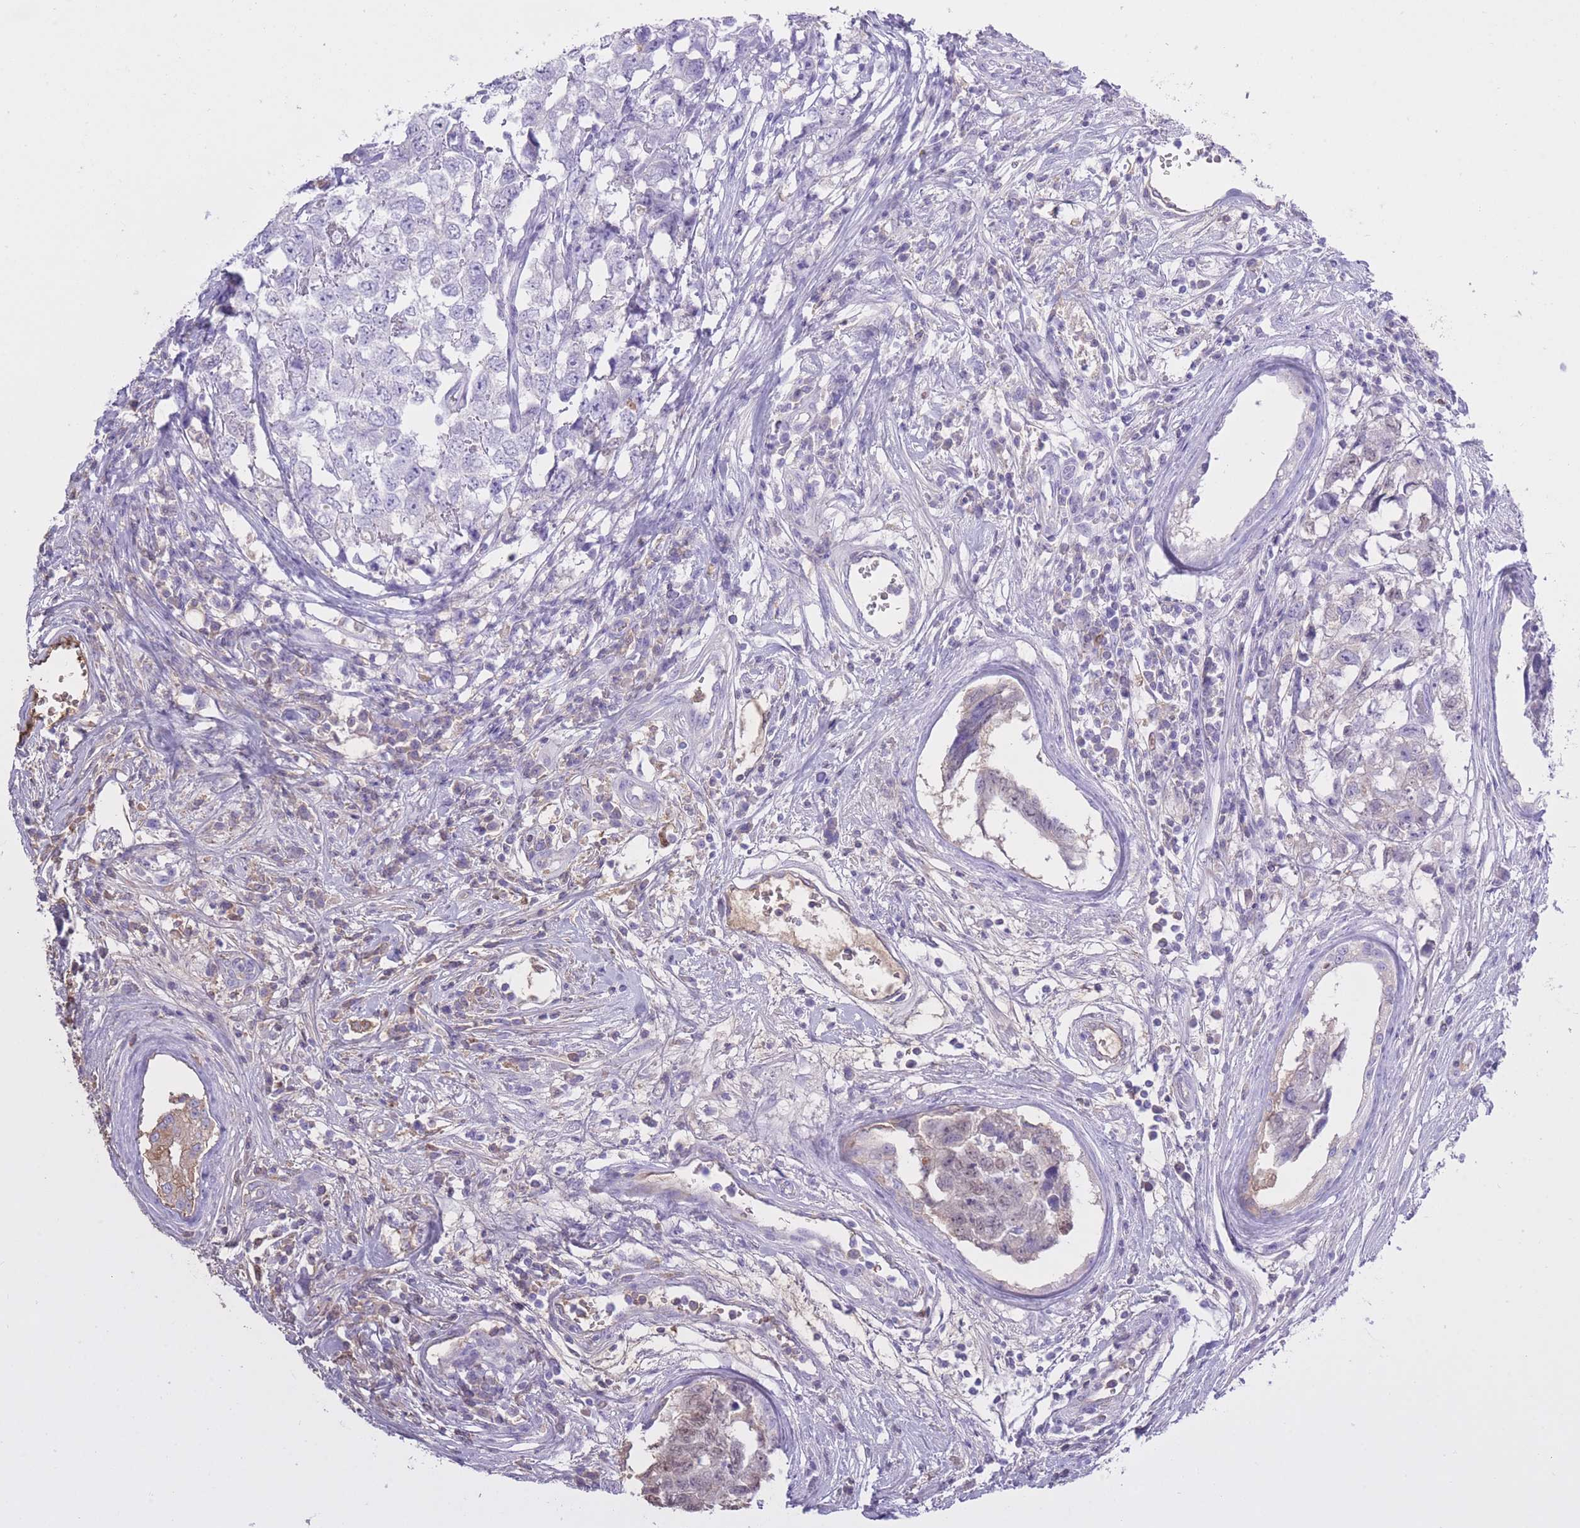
{"staining": {"intensity": "weak", "quantity": "25%-75%", "location": "cytoplasmic/membranous,nuclear"}, "tissue": "testis cancer", "cell_type": "Tumor cells", "image_type": "cancer", "snomed": [{"axis": "morphology", "description": "Carcinoma, Embryonal, NOS"}, {"axis": "topography", "description": "Testis"}], "caption": "This photomicrograph shows IHC staining of testis cancer, with low weak cytoplasmic/membranous and nuclear positivity in about 25%-75% of tumor cells.", "gene": "AP3S2", "patient": {"sex": "male", "age": 22}}